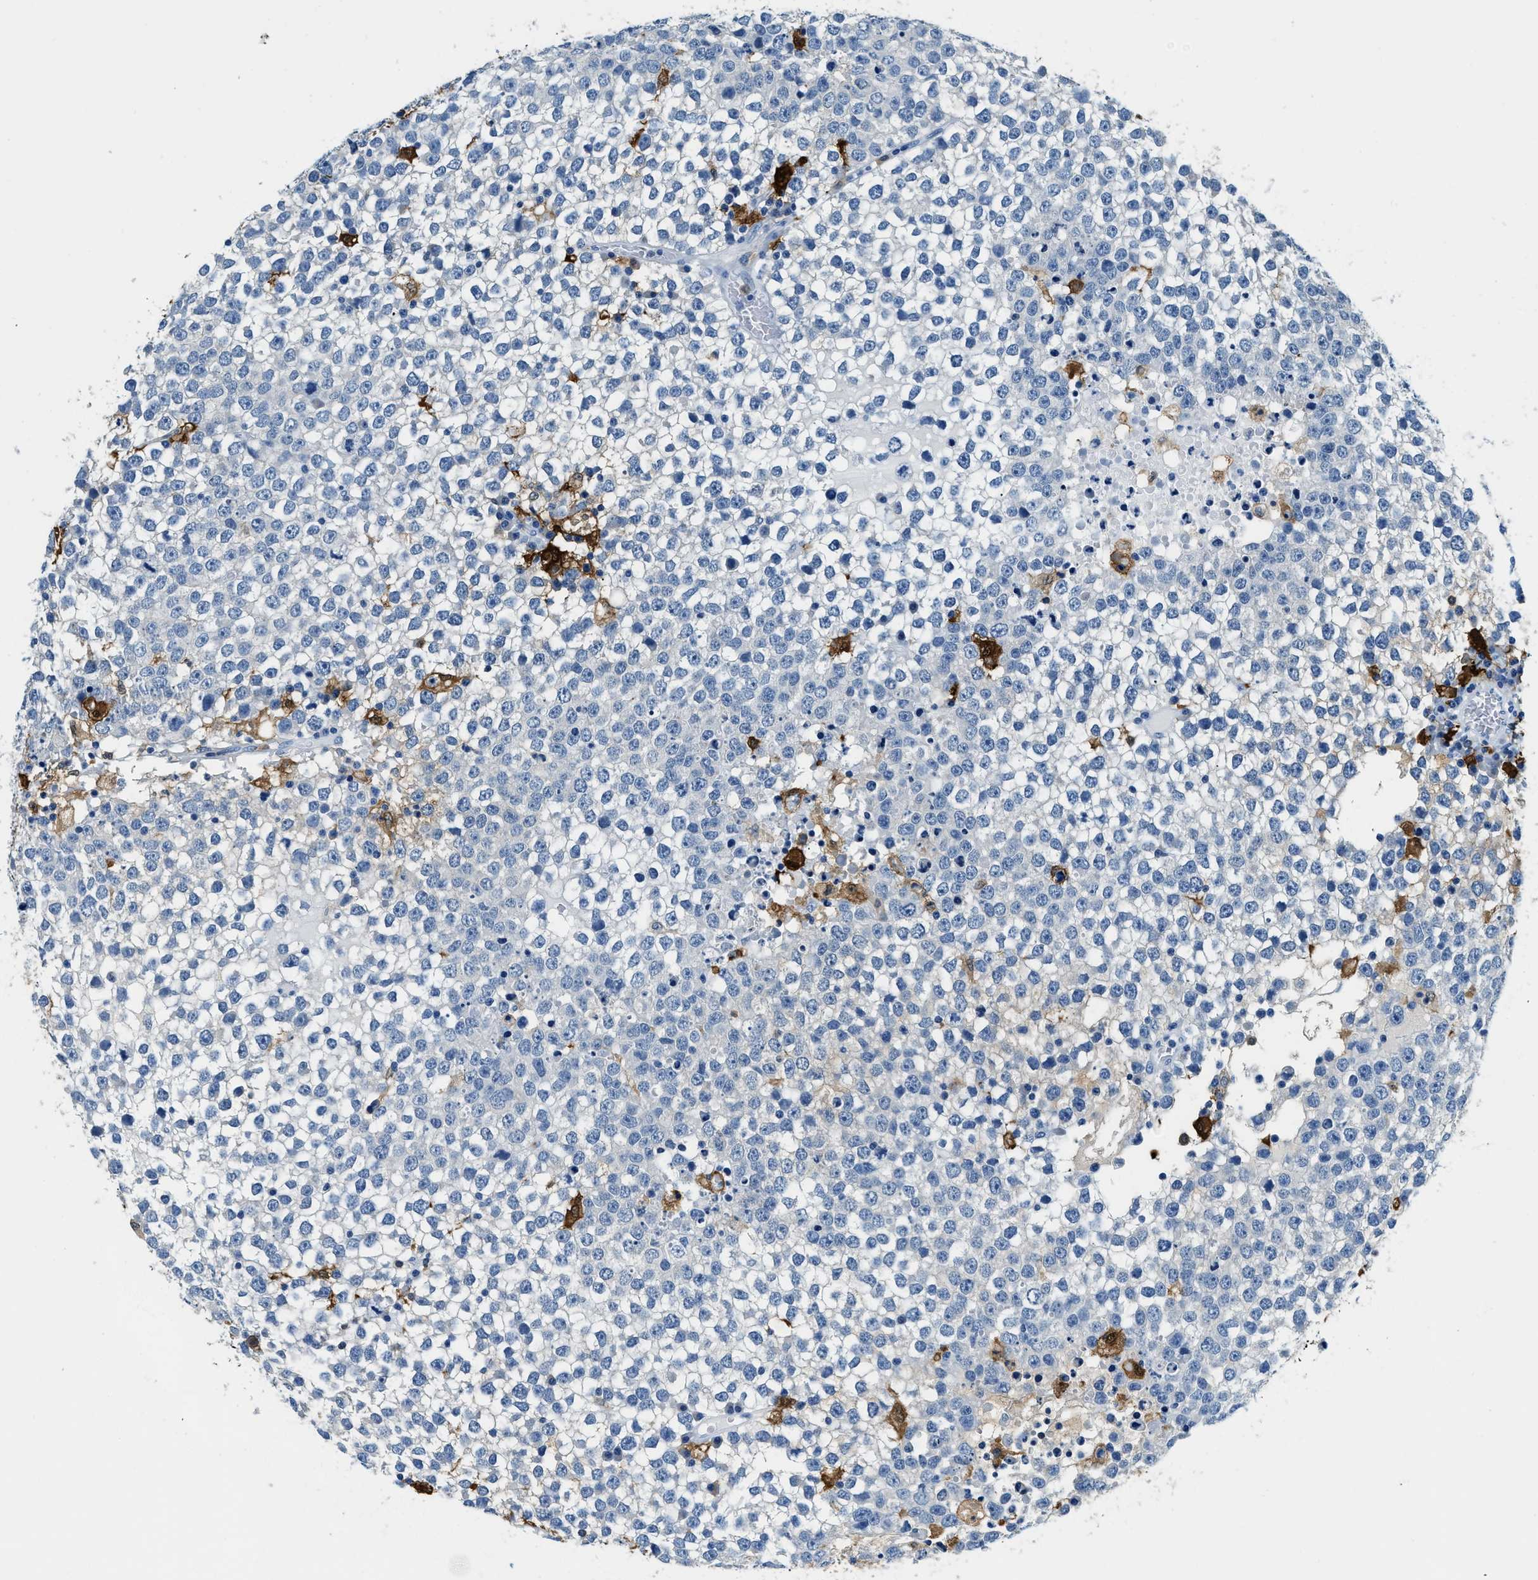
{"staining": {"intensity": "negative", "quantity": "none", "location": "none"}, "tissue": "testis cancer", "cell_type": "Tumor cells", "image_type": "cancer", "snomed": [{"axis": "morphology", "description": "Seminoma, NOS"}, {"axis": "topography", "description": "Testis"}], "caption": "Human testis cancer (seminoma) stained for a protein using immunohistochemistry reveals no expression in tumor cells.", "gene": "CAPG", "patient": {"sex": "male", "age": 65}}